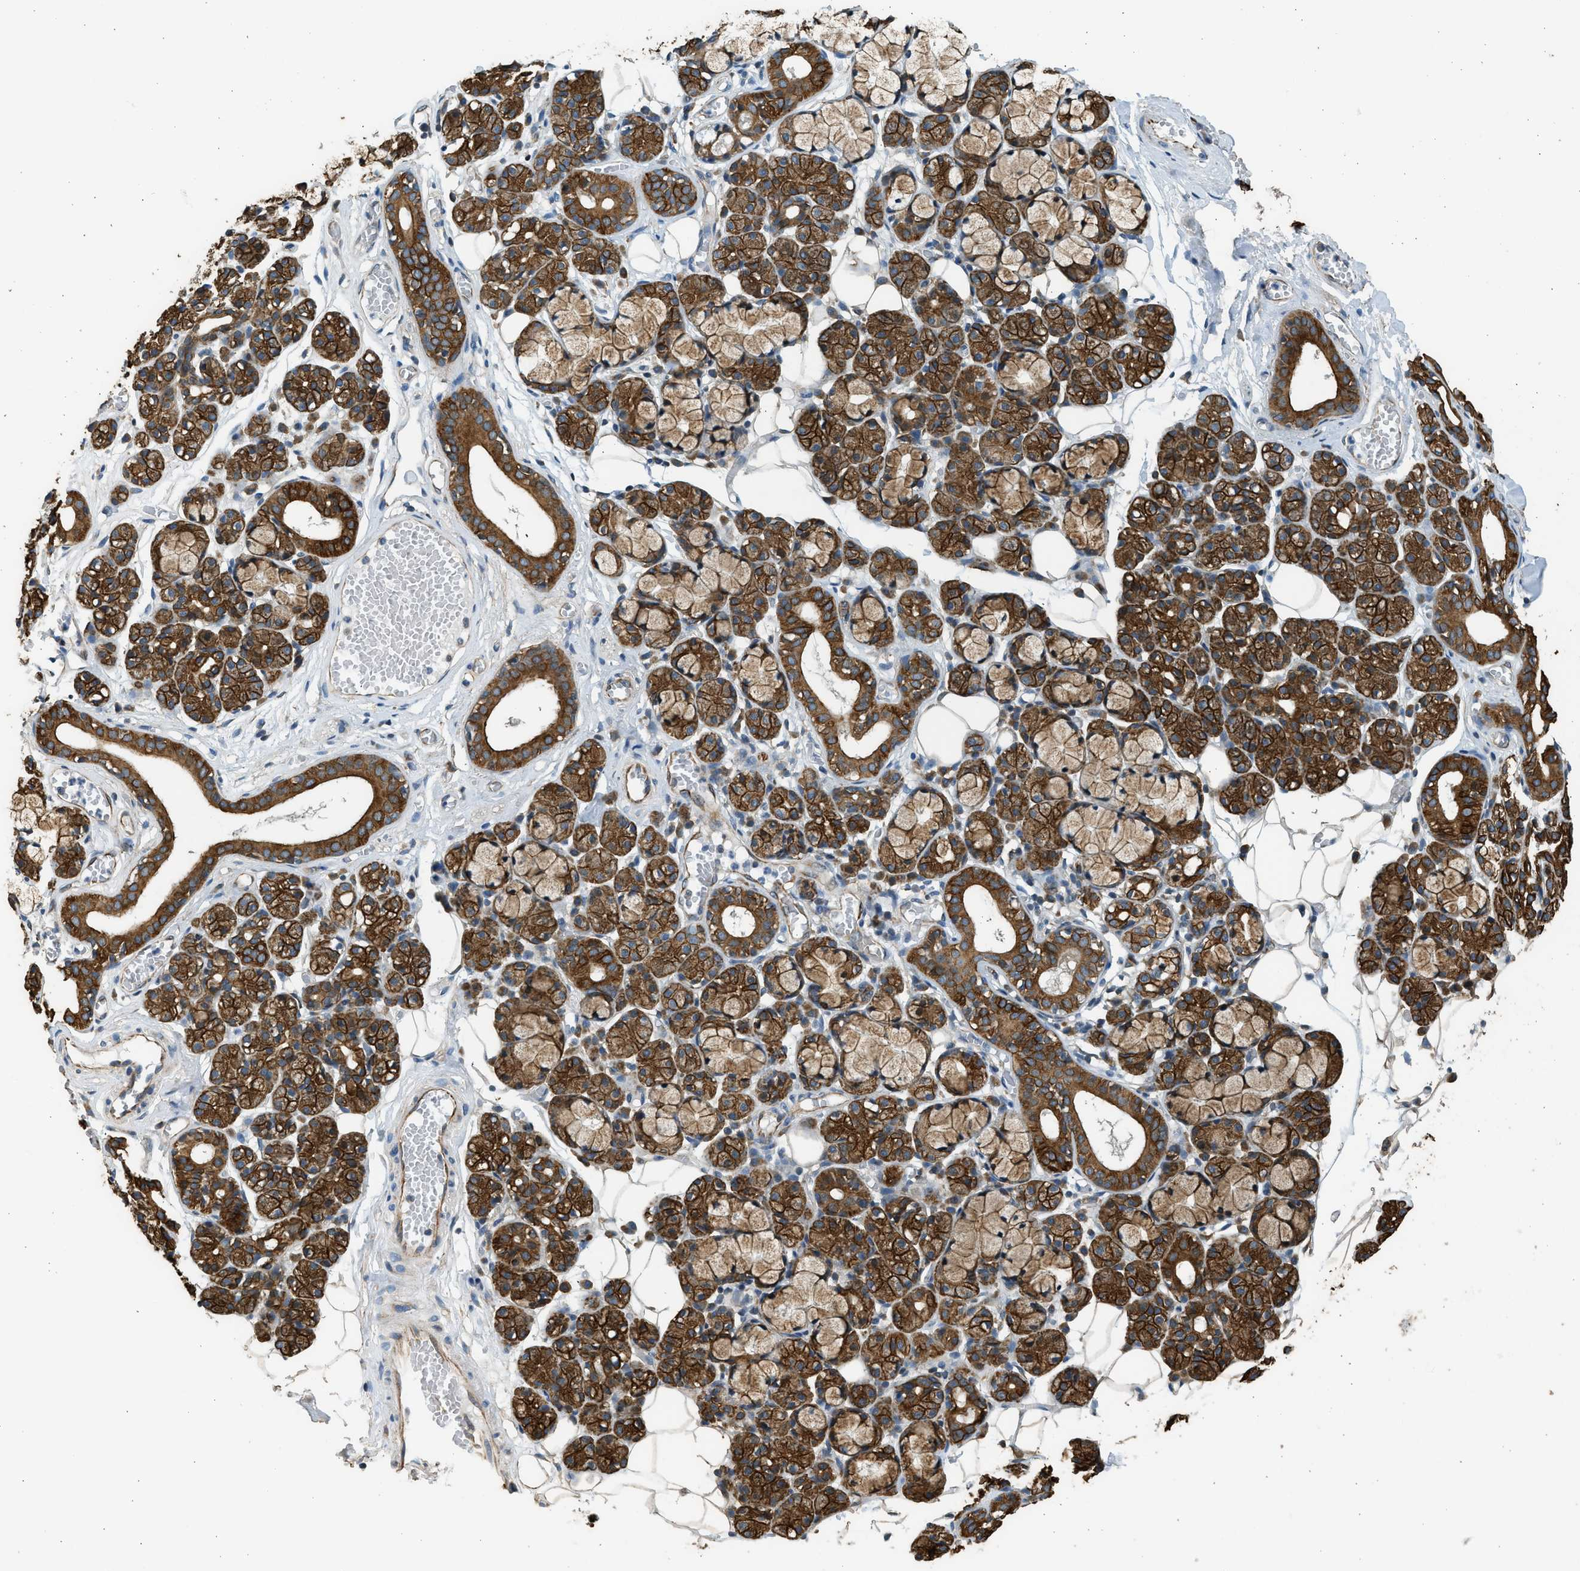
{"staining": {"intensity": "strong", "quantity": ">75%", "location": "cytoplasmic/membranous"}, "tissue": "salivary gland", "cell_type": "Glandular cells", "image_type": "normal", "snomed": [{"axis": "morphology", "description": "Normal tissue, NOS"}, {"axis": "topography", "description": "Salivary gland"}], "caption": "Immunohistochemical staining of unremarkable human salivary gland shows high levels of strong cytoplasmic/membranous staining in approximately >75% of glandular cells.", "gene": "PCLO", "patient": {"sex": "male", "age": 63}}